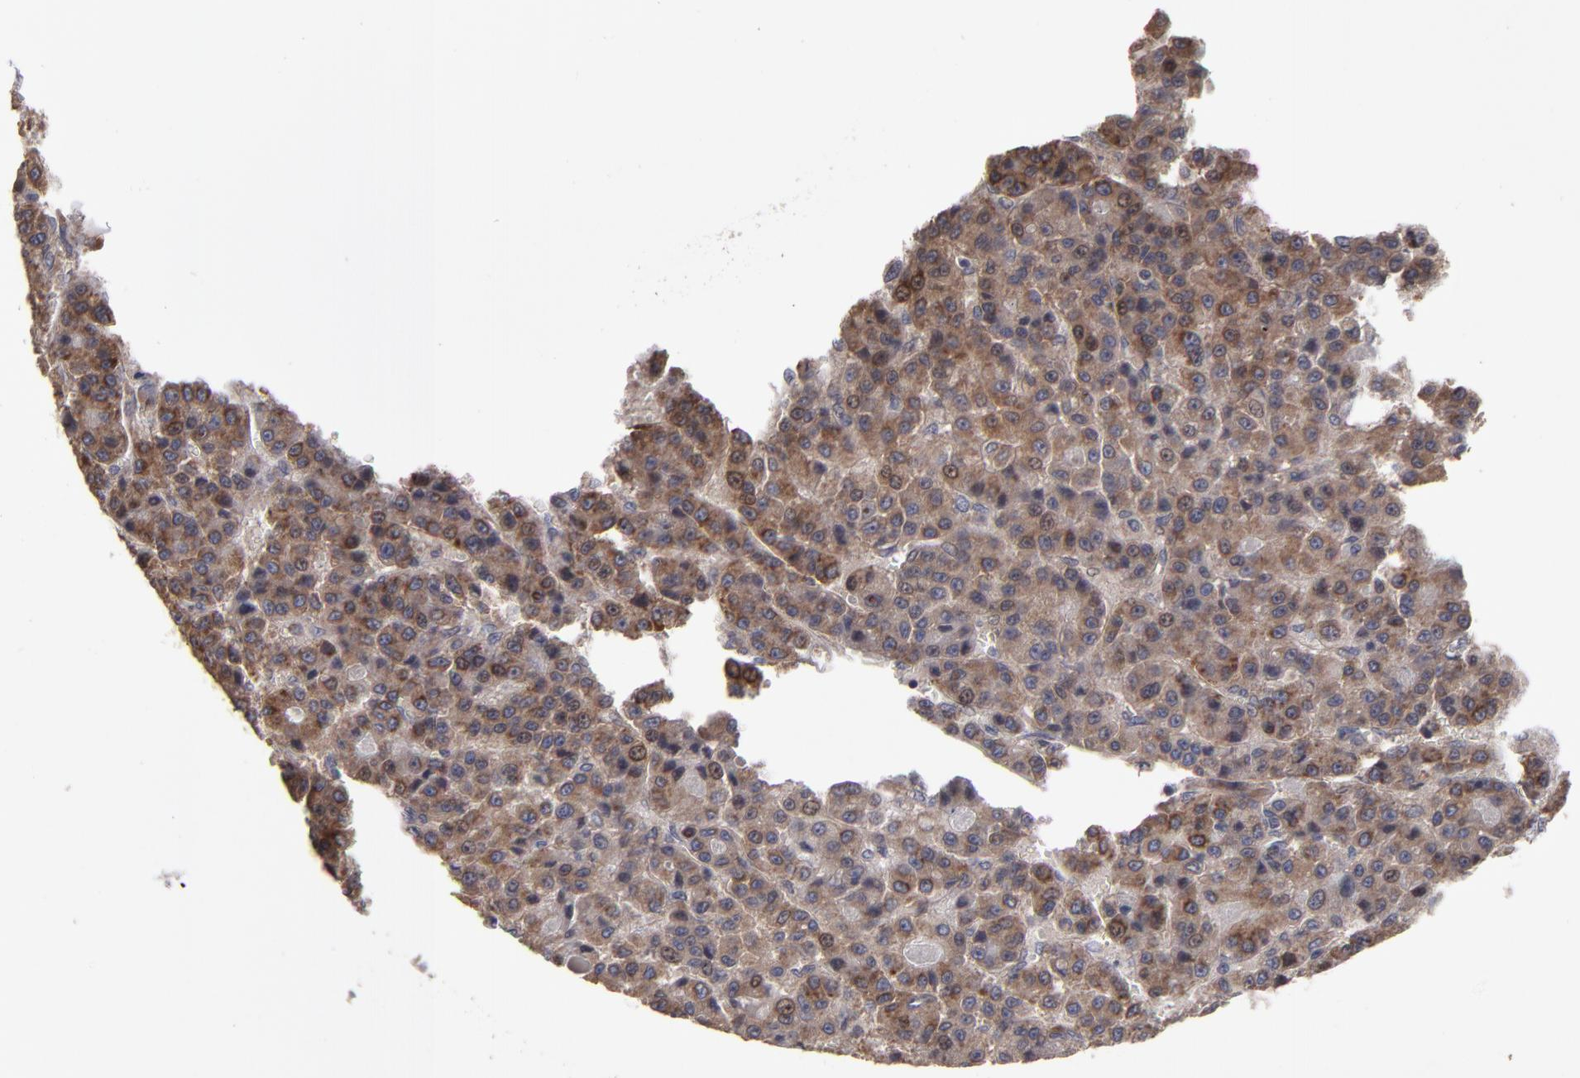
{"staining": {"intensity": "weak", "quantity": ">75%", "location": "cytoplasmic/membranous"}, "tissue": "liver cancer", "cell_type": "Tumor cells", "image_type": "cancer", "snomed": [{"axis": "morphology", "description": "Carcinoma, Hepatocellular, NOS"}, {"axis": "topography", "description": "Liver"}], "caption": "Immunohistochemistry (IHC) (DAB) staining of hepatocellular carcinoma (liver) shows weak cytoplasmic/membranous protein staining in about >75% of tumor cells.", "gene": "SND1", "patient": {"sex": "male", "age": 70}}